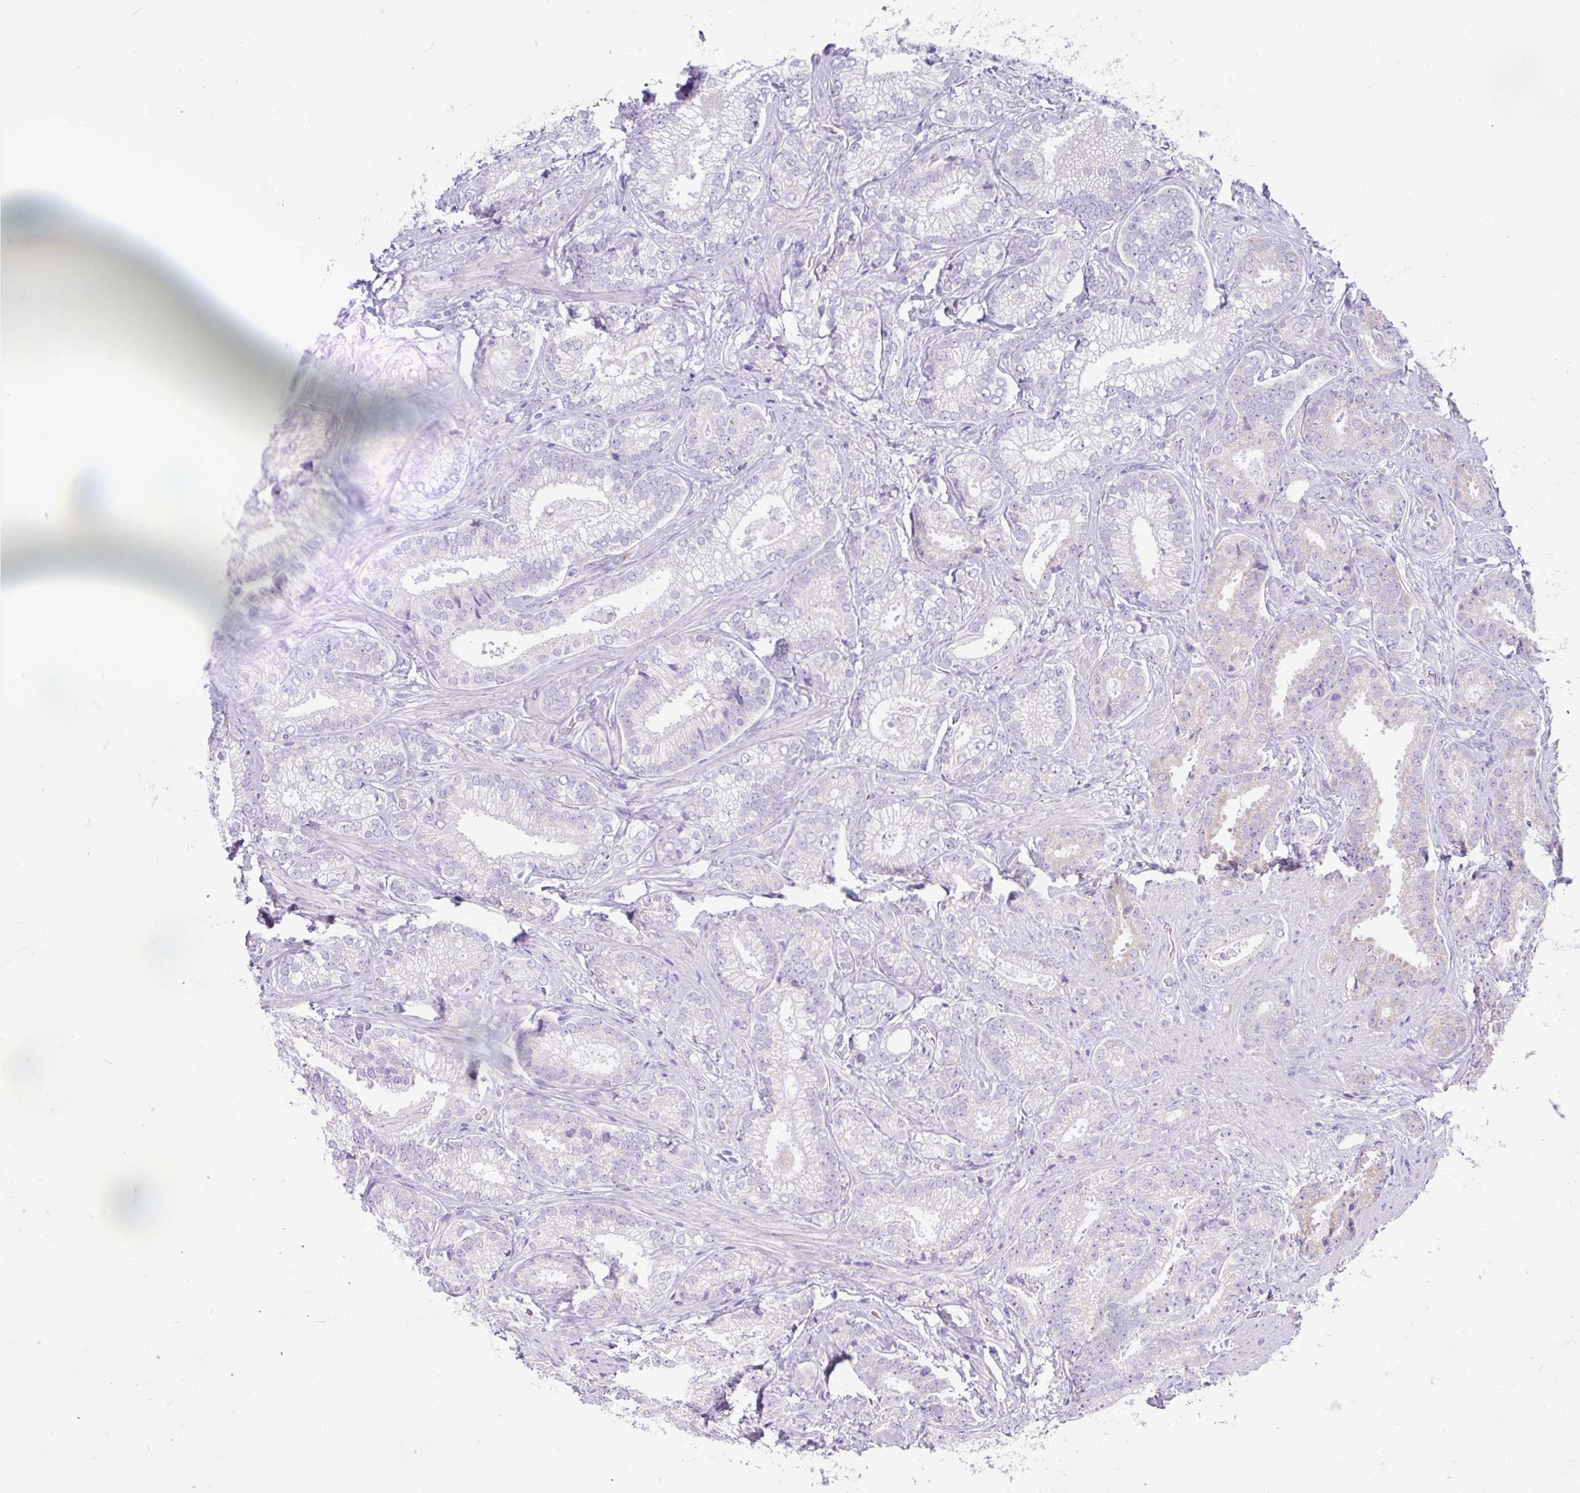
{"staining": {"intensity": "negative", "quantity": "none", "location": "none"}, "tissue": "prostate cancer", "cell_type": "Tumor cells", "image_type": "cancer", "snomed": [{"axis": "morphology", "description": "Adenocarcinoma, Low grade"}, {"axis": "topography", "description": "Prostate"}], "caption": "The histopathology image demonstrates no staining of tumor cells in prostate low-grade adenocarcinoma.", "gene": "CCSAP", "patient": {"sex": "male", "age": 63}}